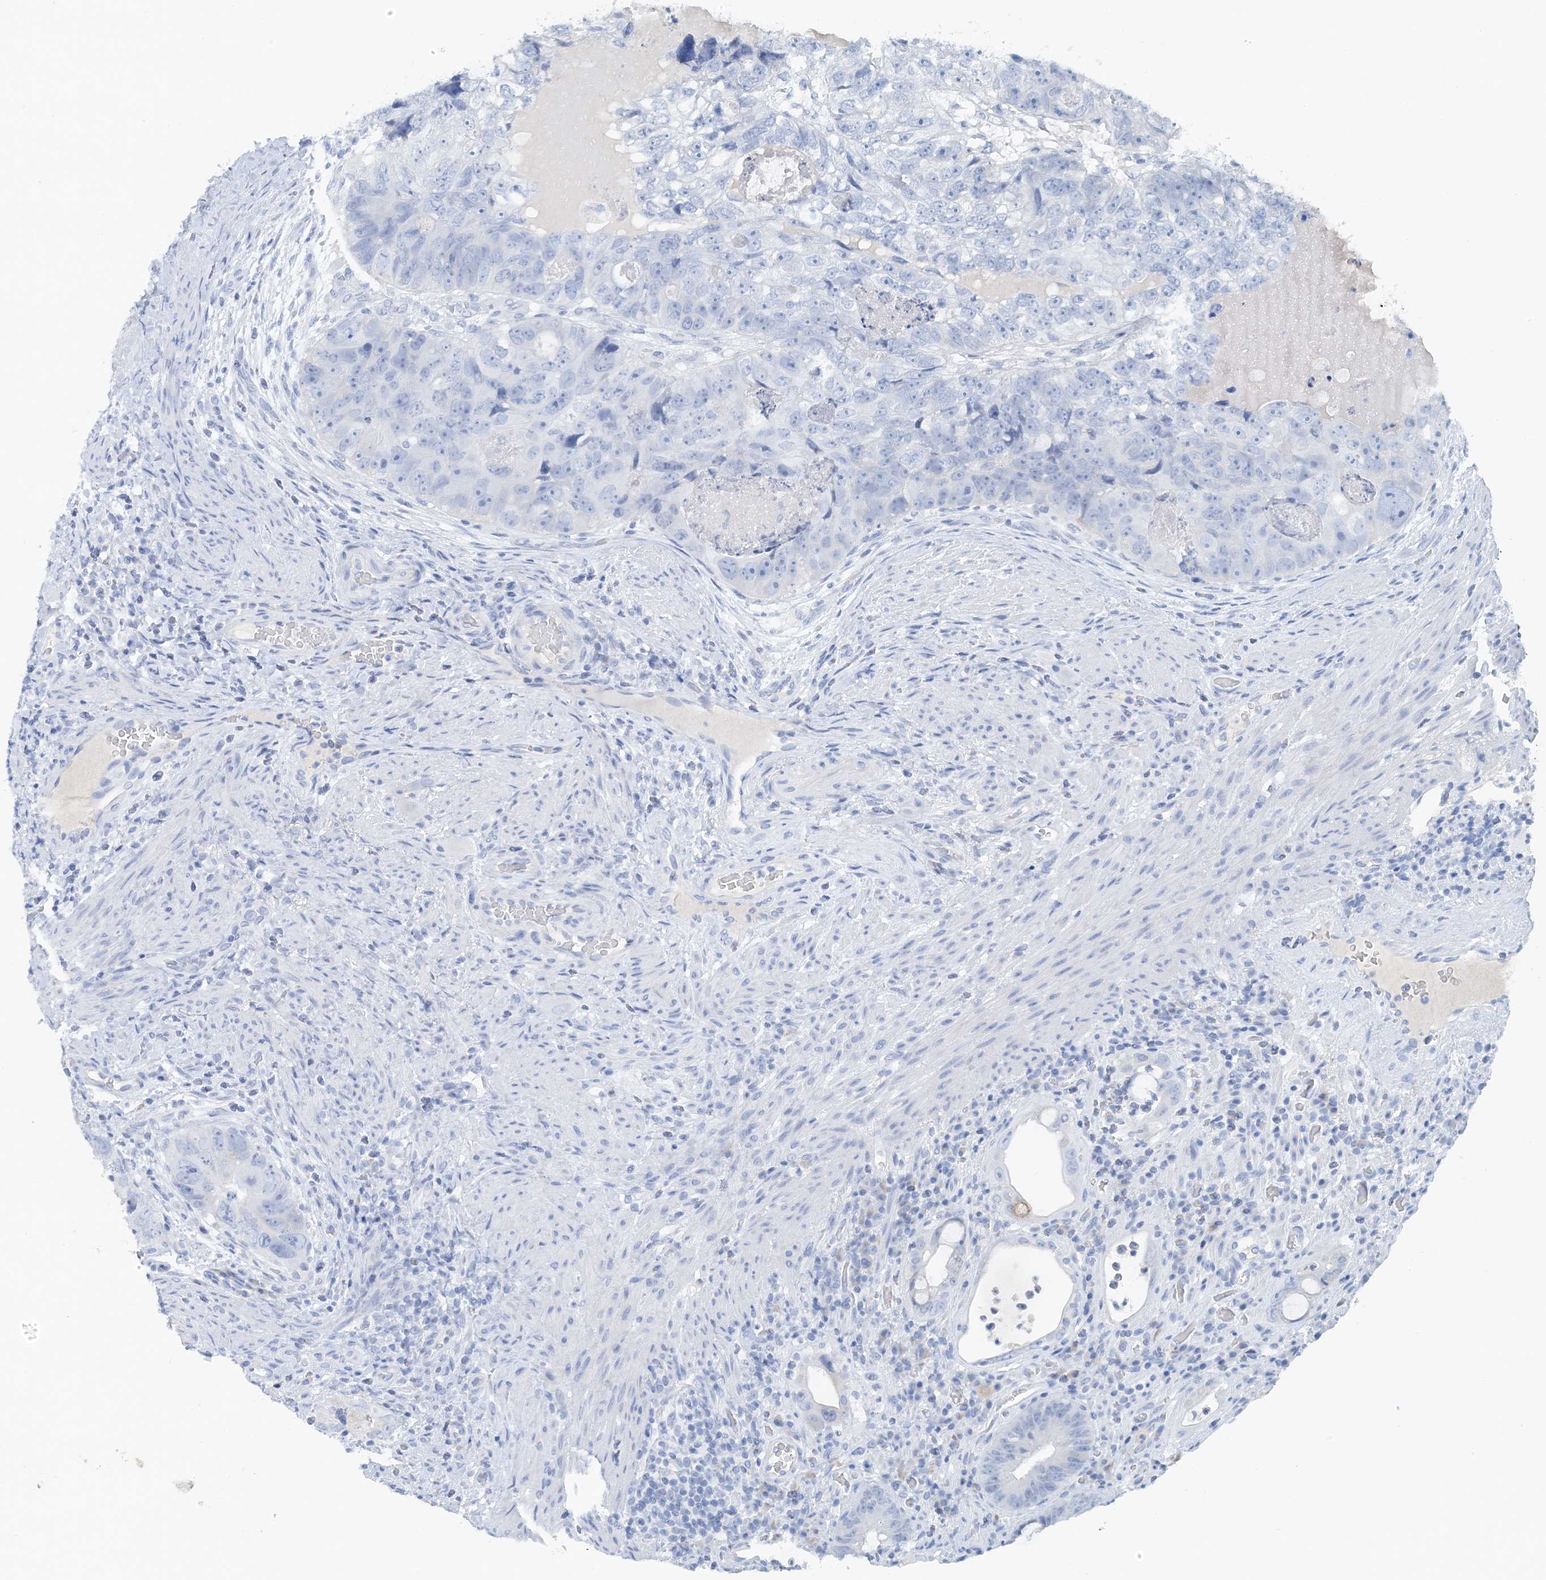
{"staining": {"intensity": "negative", "quantity": "none", "location": "none"}, "tissue": "colorectal cancer", "cell_type": "Tumor cells", "image_type": "cancer", "snomed": [{"axis": "morphology", "description": "Adenocarcinoma, NOS"}, {"axis": "topography", "description": "Rectum"}], "caption": "Immunohistochemistry (IHC) photomicrograph of neoplastic tissue: human colorectal adenocarcinoma stained with DAB (3,3'-diaminobenzidine) shows no significant protein expression in tumor cells.", "gene": "CTRL", "patient": {"sex": "male", "age": 59}}